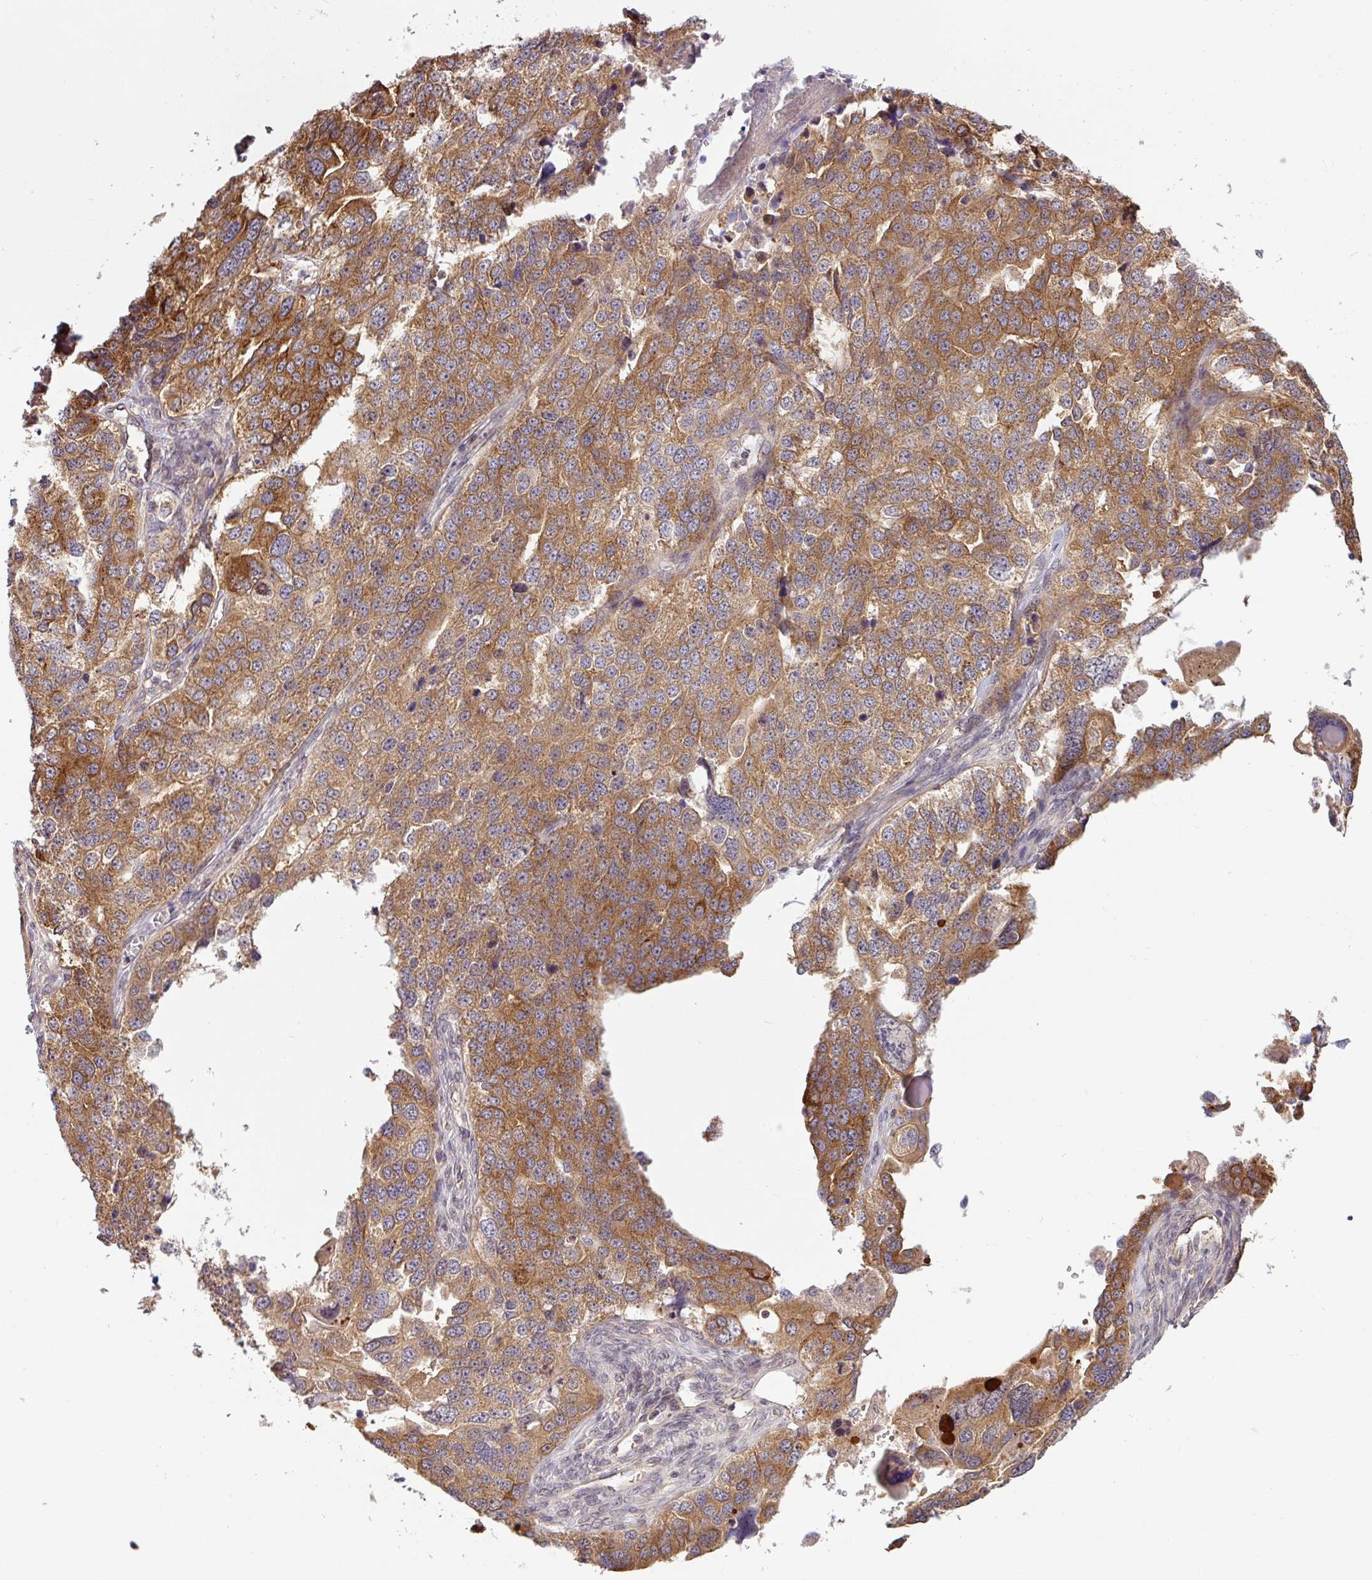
{"staining": {"intensity": "moderate", "quantity": ">75%", "location": "cytoplasmic/membranous"}, "tissue": "ovarian cancer", "cell_type": "Tumor cells", "image_type": "cancer", "snomed": [{"axis": "morphology", "description": "Cystadenocarcinoma, serous, NOS"}, {"axis": "topography", "description": "Ovary"}], "caption": "A high-resolution image shows IHC staining of ovarian cancer (serous cystadenocarcinoma), which displays moderate cytoplasmic/membranous positivity in approximately >75% of tumor cells. Immunohistochemistry stains the protein of interest in brown and the nuclei are stained blue.", "gene": "SHB", "patient": {"sex": "female", "age": 76}}